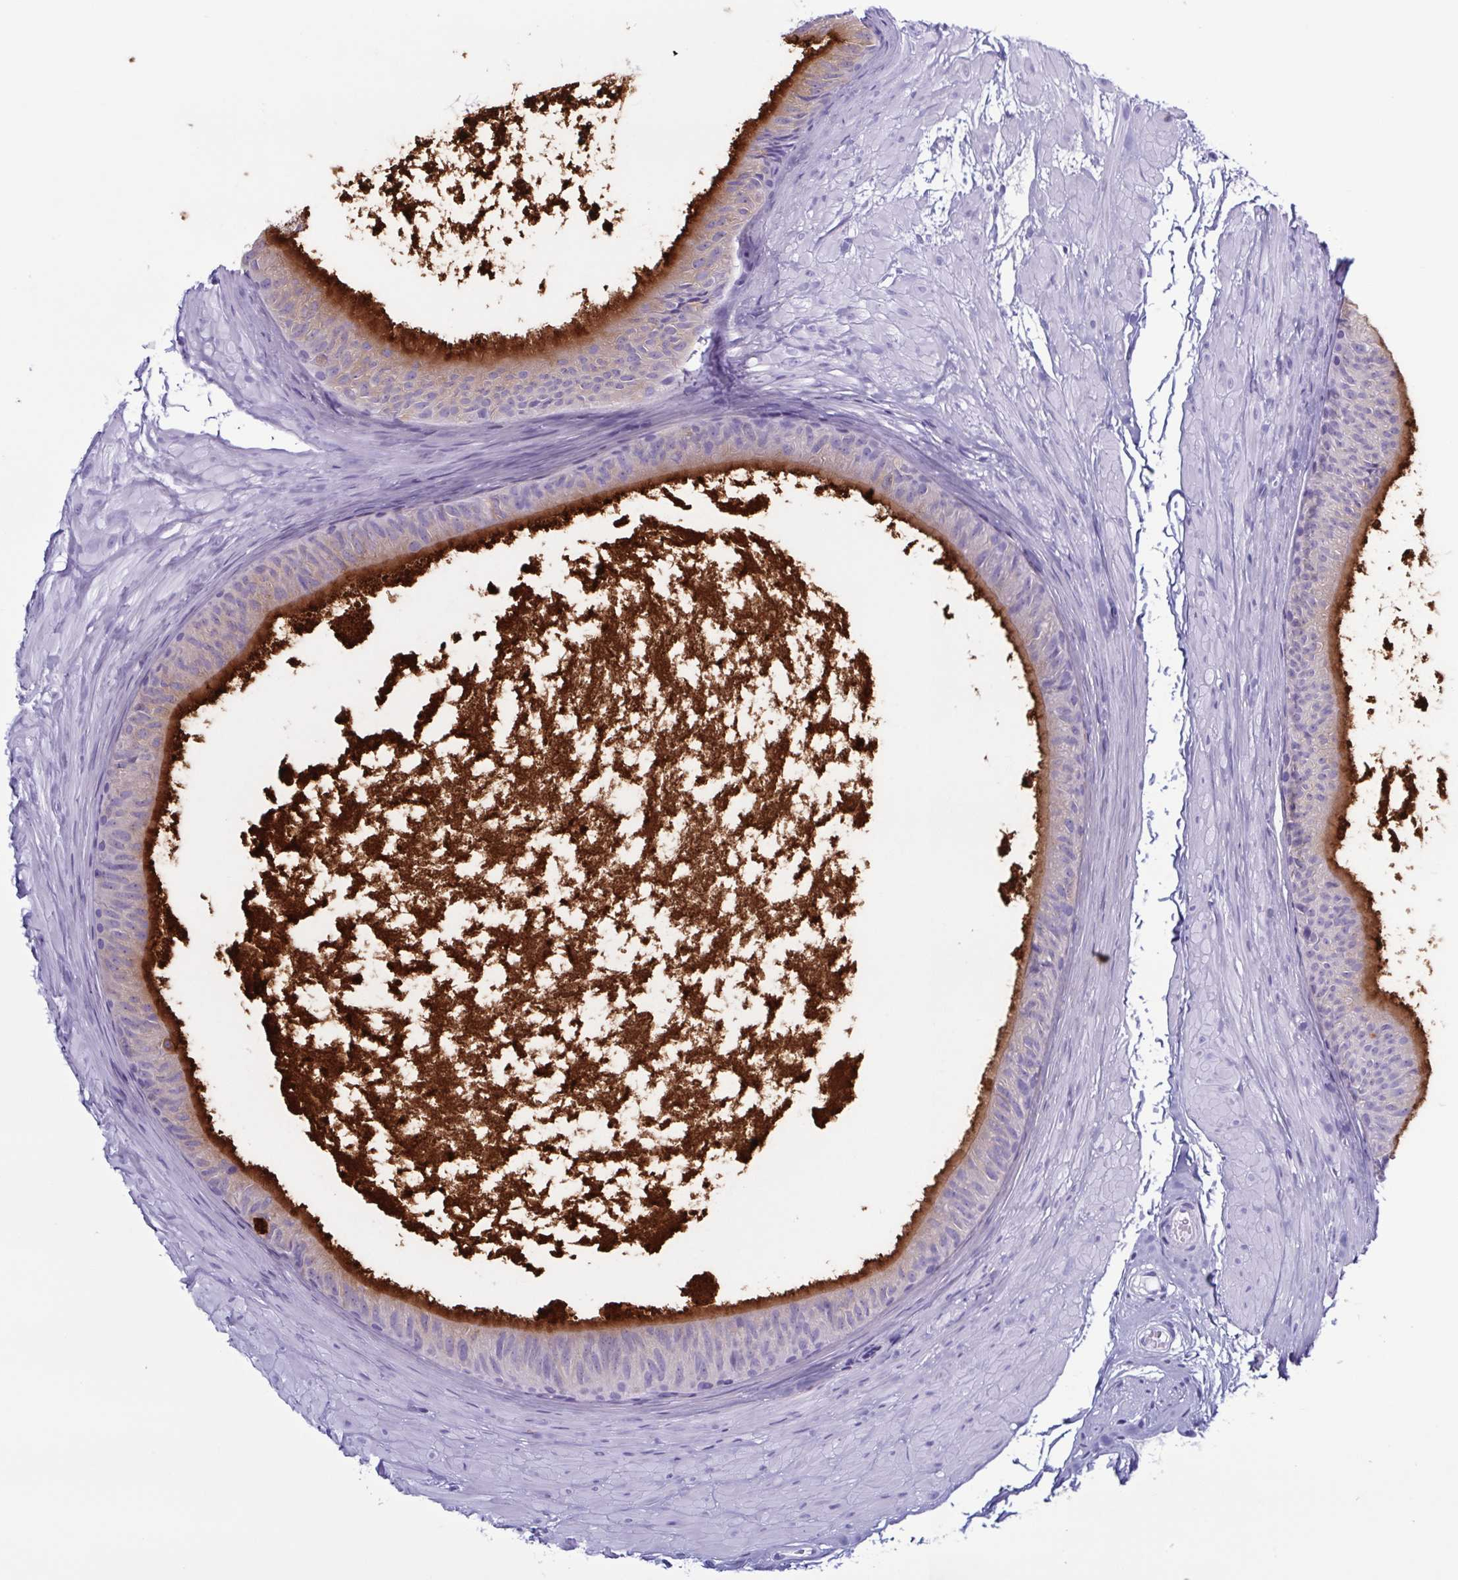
{"staining": {"intensity": "moderate", "quantity": "25%-75%", "location": "cytoplasmic/membranous"}, "tissue": "epididymis", "cell_type": "Glandular cells", "image_type": "normal", "snomed": [{"axis": "morphology", "description": "Normal tissue, NOS"}, {"axis": "topography", "description": "Epididymis"}], "caption": "High-magnification brightfield microscopy of benign epididymis stained with DAB (brown) and counterstained with hematoxylin (blue). glandular cells exhibit moderate cytoplasmic/membranous expression is seen in about25%-75% of cells. (Stains: DAB in brown, nuclei in blue, Microscopy: brightfield microscopy at high magnification).", "gene": "LTF", "patient": {"sex": "male", "age": 33}}